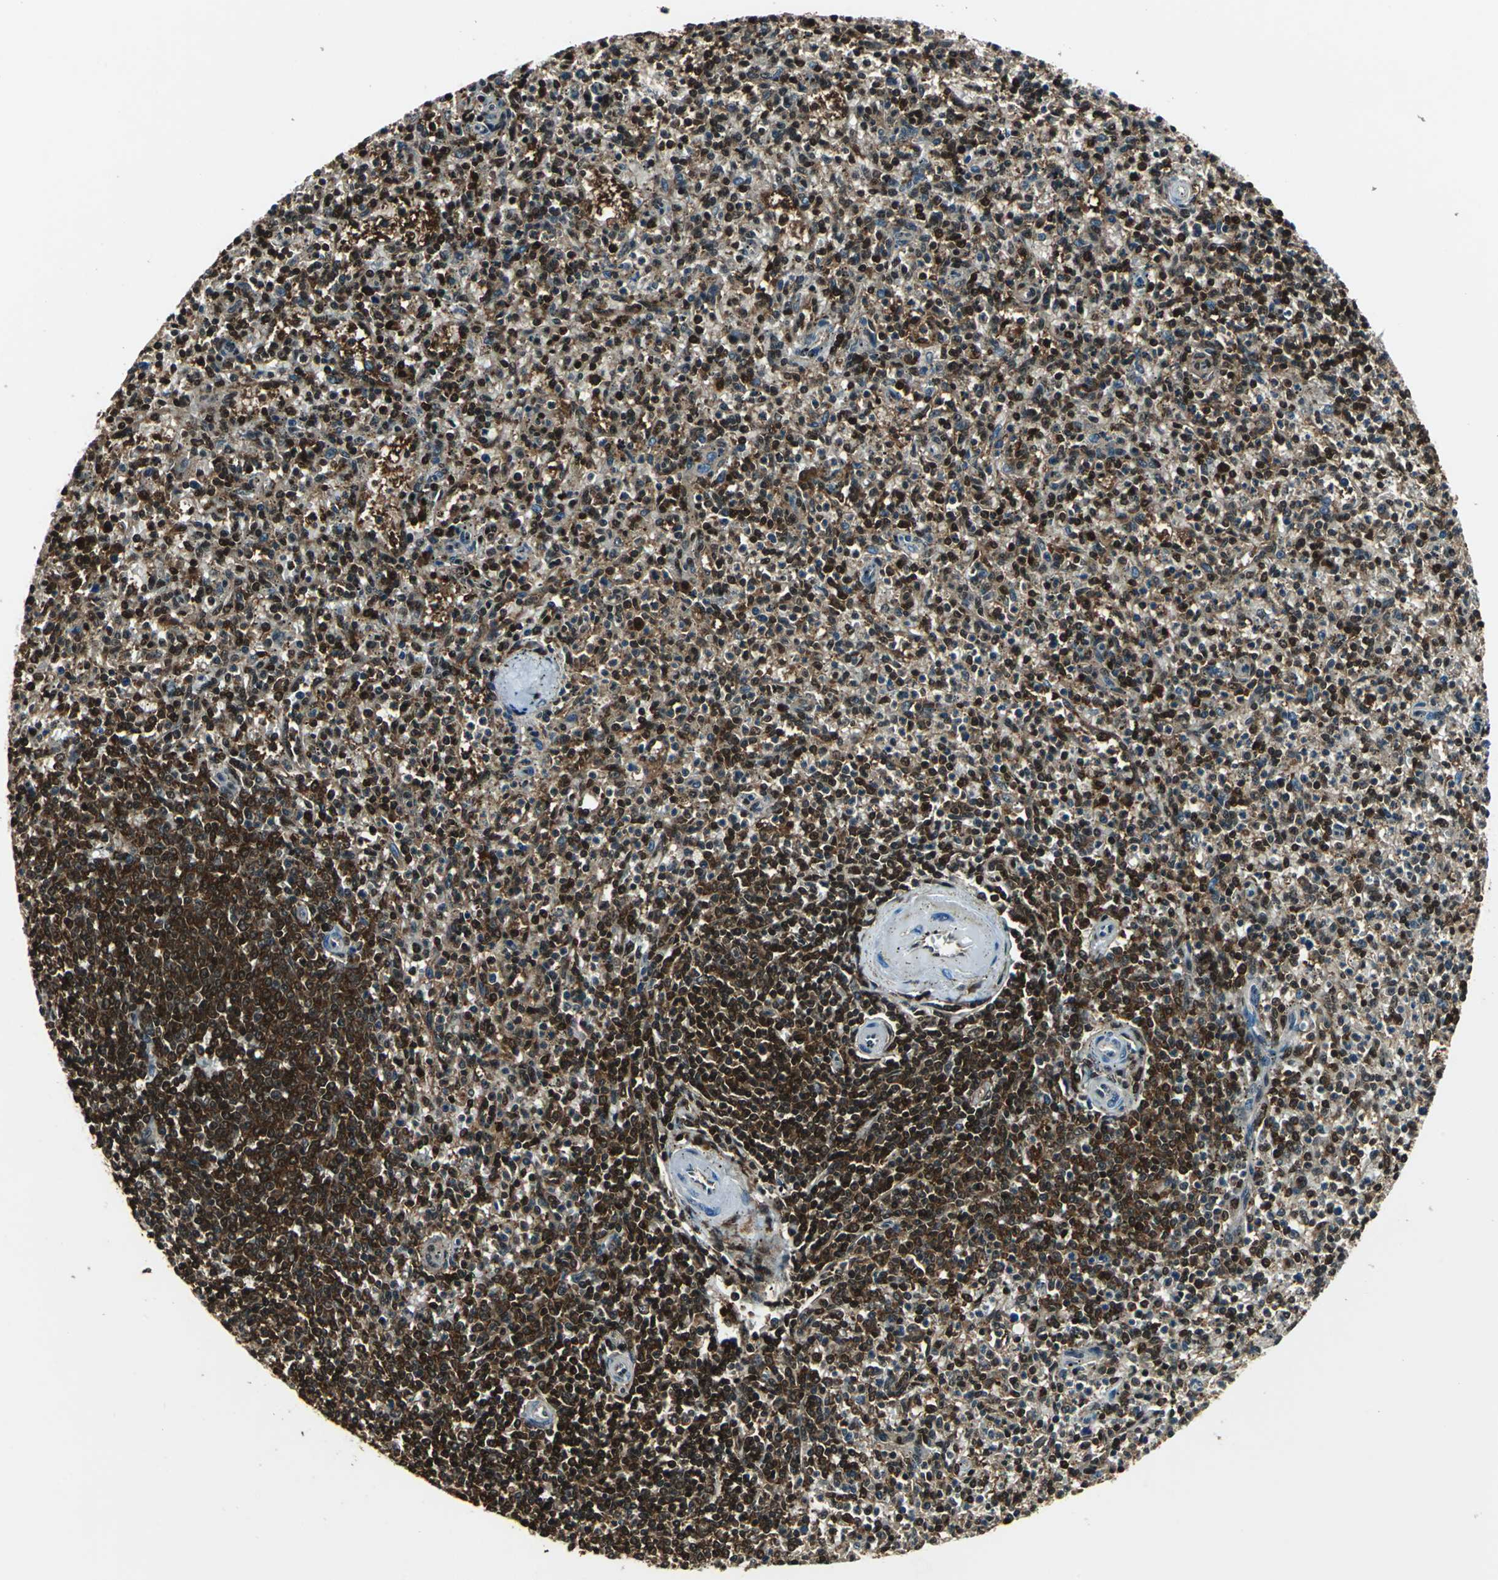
{"staining": {"intensity": "weak", "quantity": "25%-75%", "location": "cytoplasmic/membranous"}, "tissue": "spleen", "cell_type": "Cells in red pulp", "image_type": "normal", "snomed": [{"axis": "morphology", "description": "Normal tissue, NOS"}, {"axis": "topography", "description": "Spleen"}], "caption": "An immunohistochemistry (IHC) photomicrograph of benign tissue is shown. Protein staining in brown shows weak cytoplasmic/membranous positivity in spleen within cells in red pulp.", "gene": "PSME1", "patient": {"sex": "male", "age": 72}}